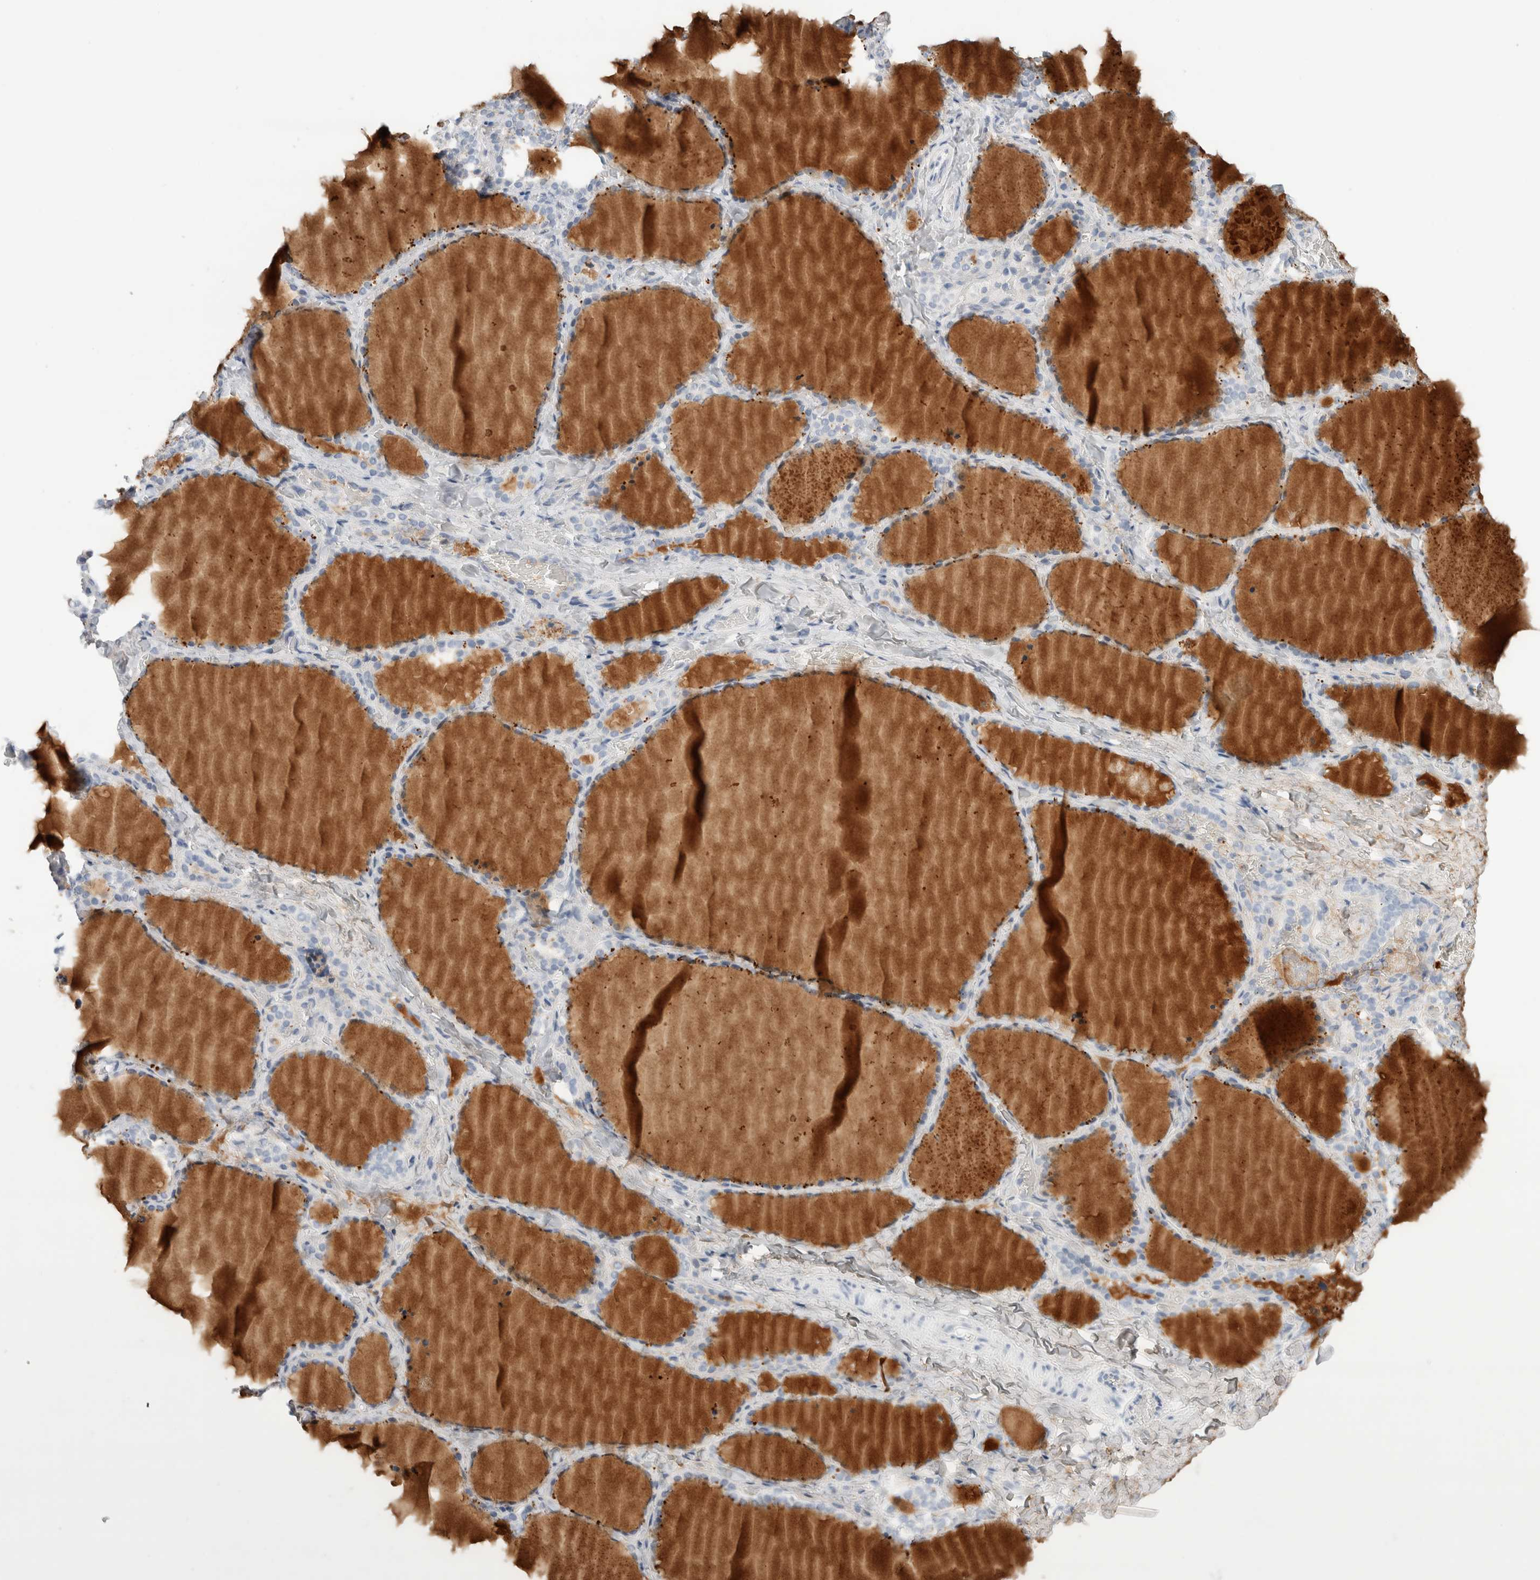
{"staining": {"intensity": "moderate", "quantity": "25%-75%", "location": "cytoplasmic/membranous"}, "tissue": "thyroid gland", "cell_type": "Glandular cells", "image_type": "normal", "snomed": [{"axis": "morphology", "description": "Normal tissue, NOS"}, {"axis": "topography", "description": "Thyroid gland"}], "caption": "Thyroid gland was stained to show a protein in brown. There is medium levels of moderate cytoplasmic/membranous expression in approximately 25%-75% of glandular cells. The protein of interest is shown in brown color, while the nuclei are stained blue.", "gene": "SLC22A12", "patient": {"sex": "female", "age": 22}}